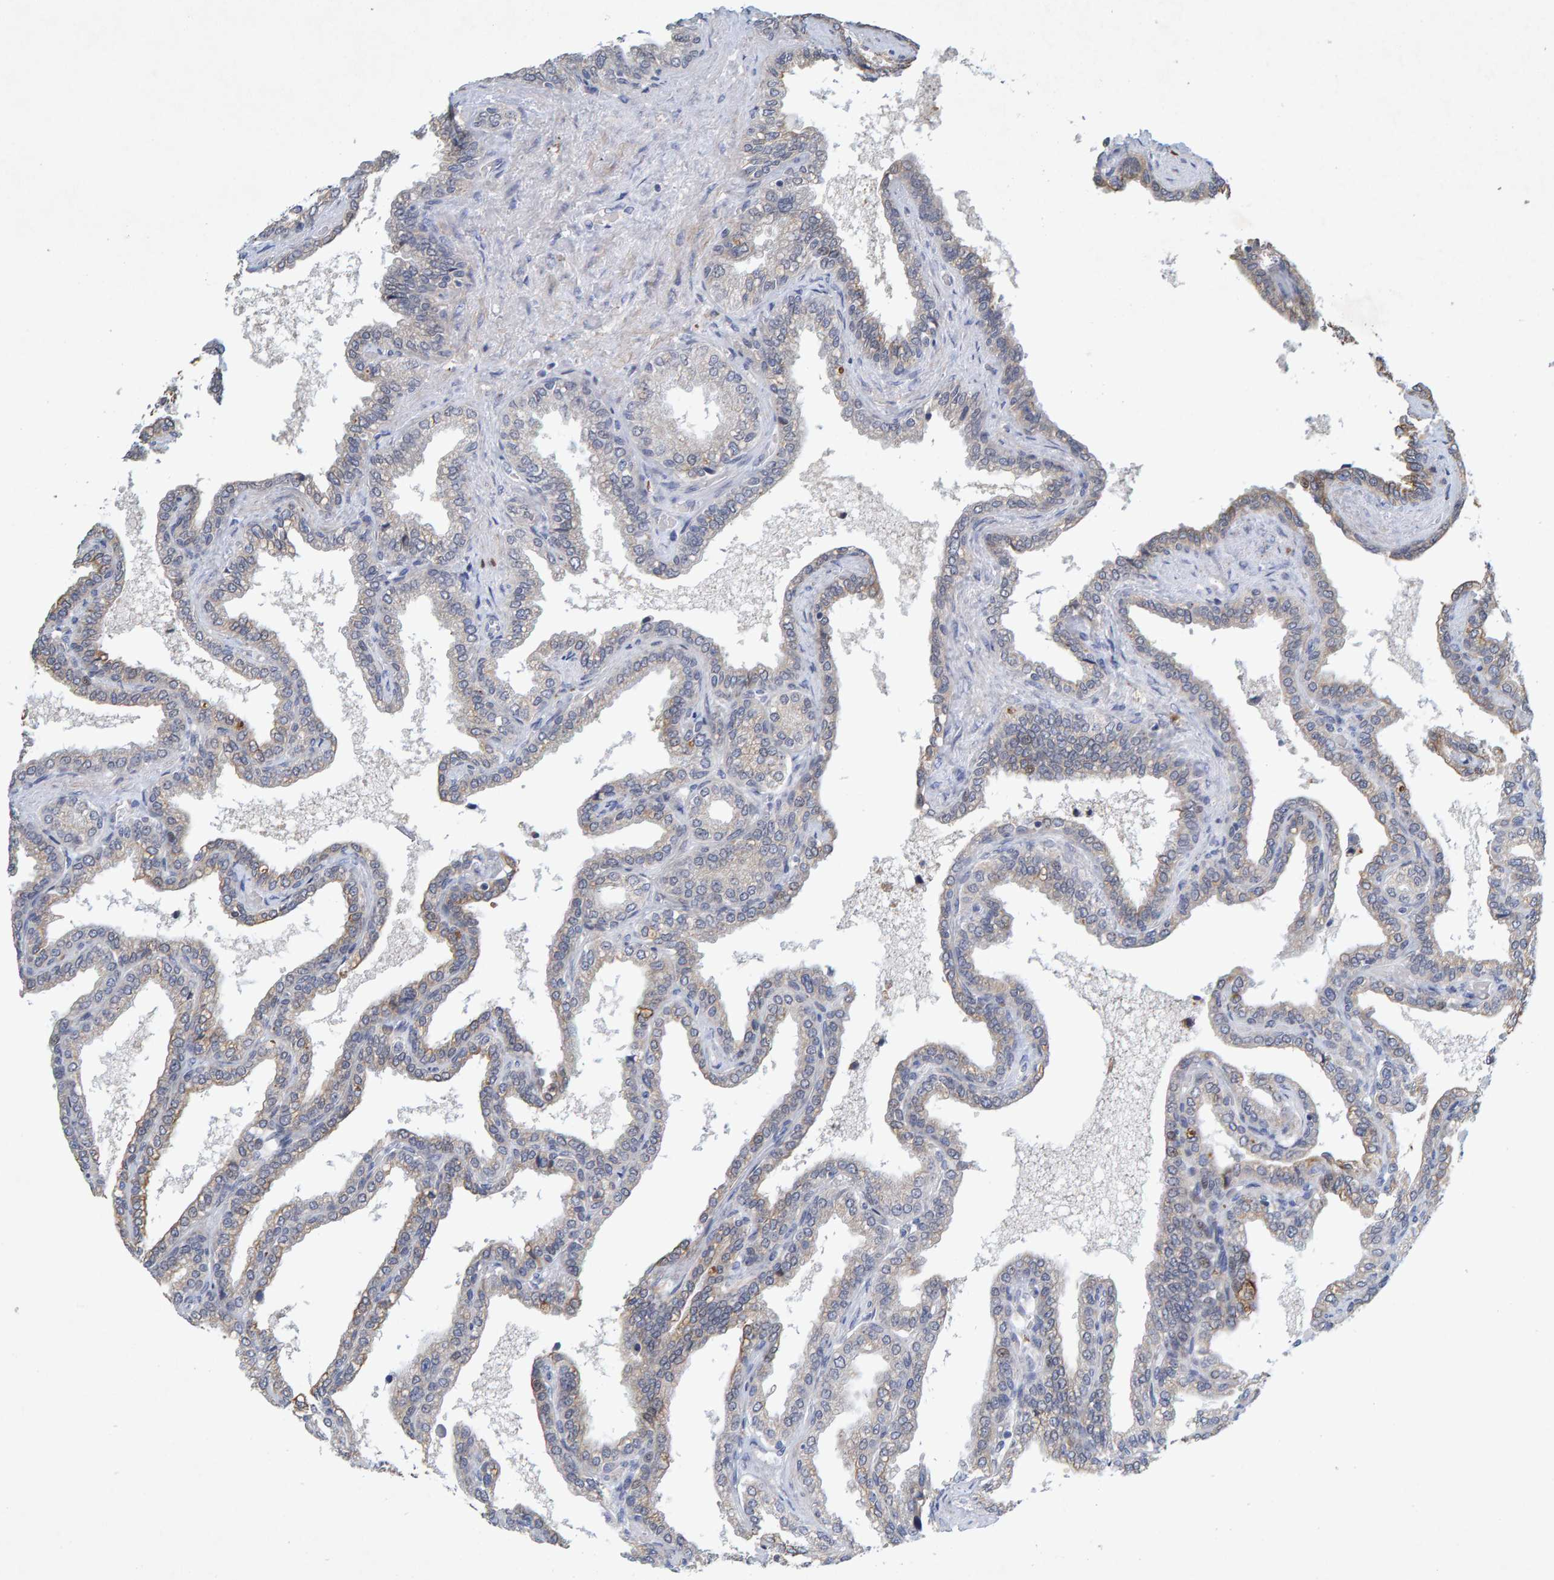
{"staining": {"intensity": "negative", "quantity": "none", "location": "none"}, "tissue": "seminal vesicle", "cell_type": "Glandular cells", "image_type": "normal", "snomed": [{"axis": "morphology", "description": "Normal tissue, NOS"}, {"axis": "topography", "description": "Seminal veicle"}], "caption": "Seminal vesicle stained for a protein using immunohistochemistry exhibits no staining glandular cells.", "gene": "ZNF77", "patient": {"sex": "male", "age": 46}}